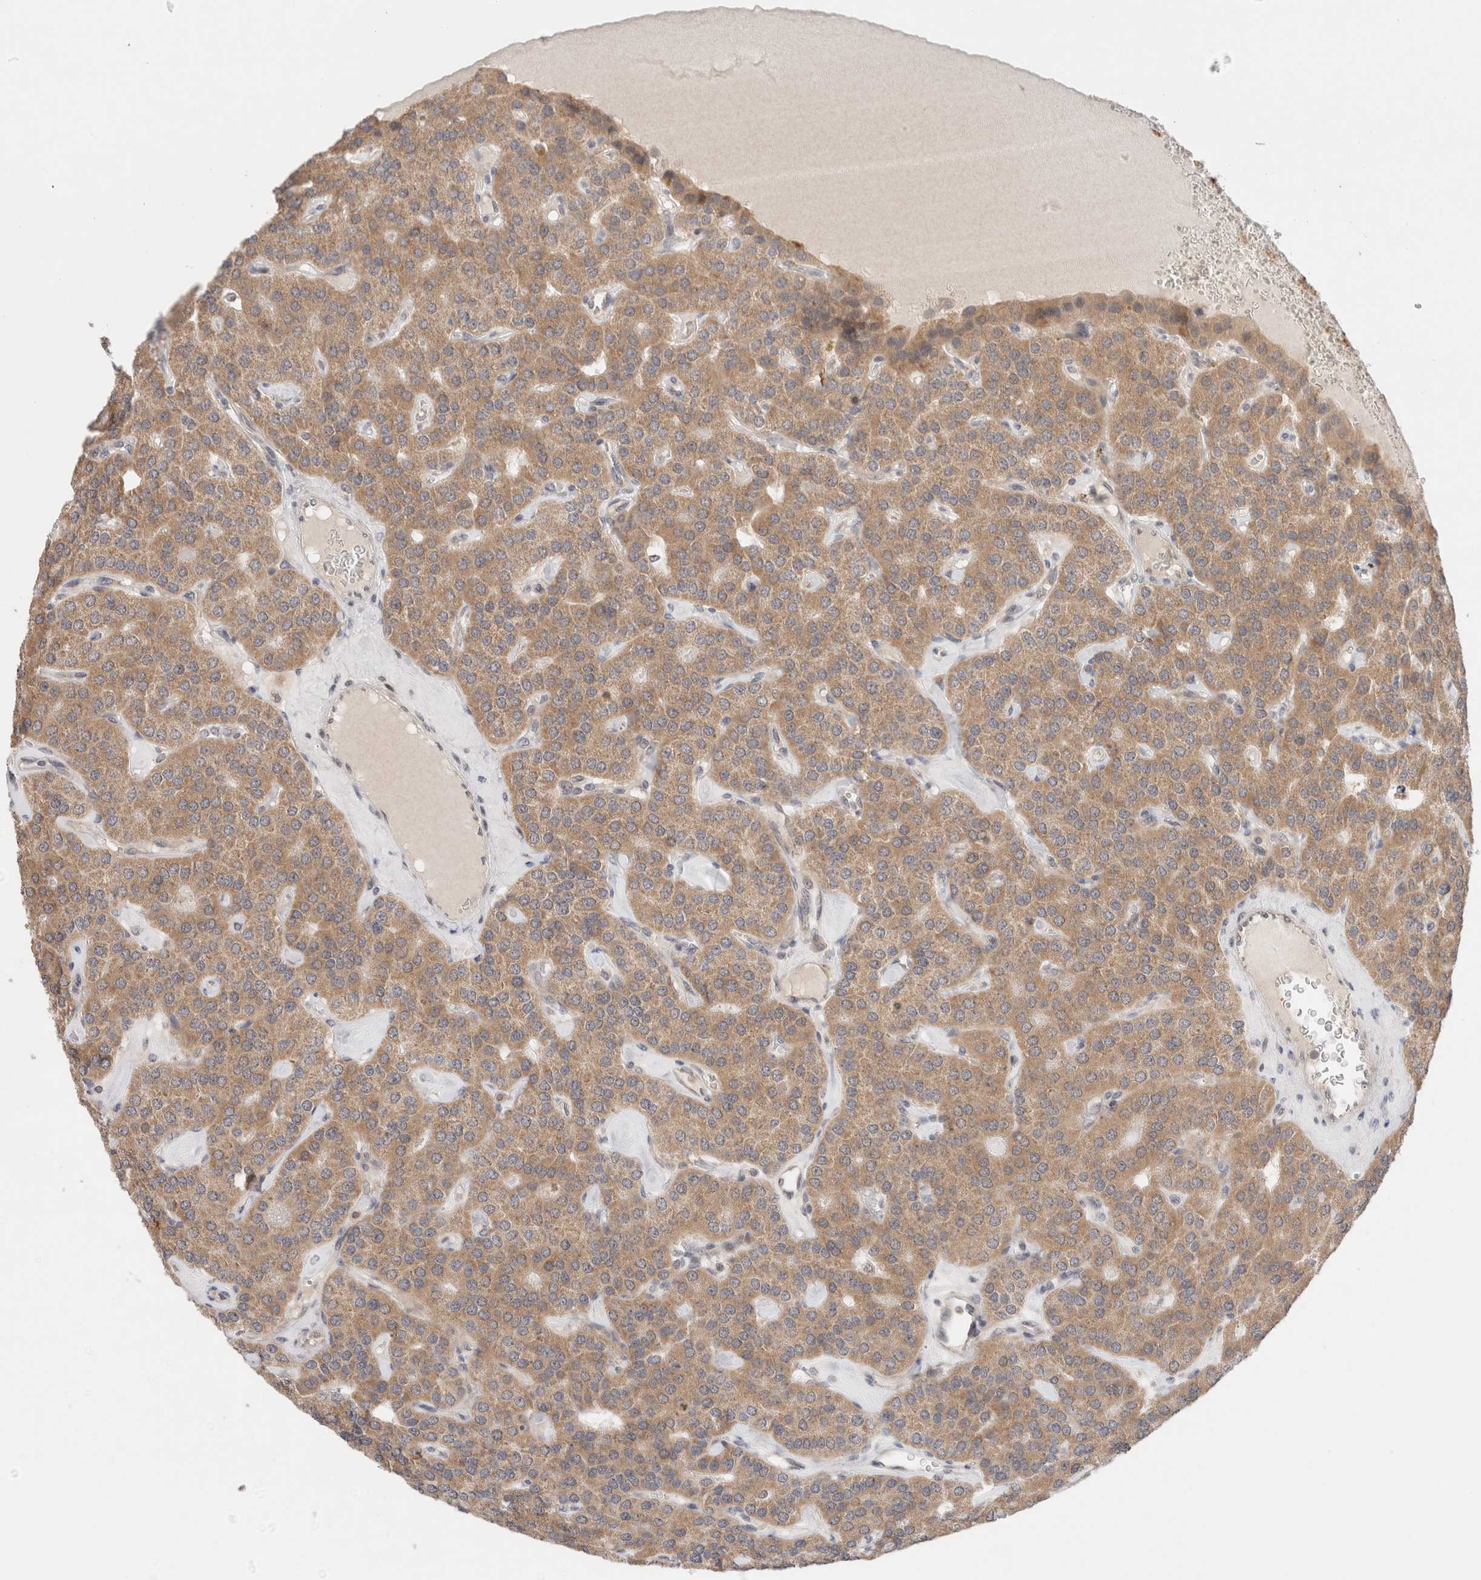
{"staining": {"intensity": "moderate", "quantity": "25%-75%", "location": "cytoplasmic/membranous"}, "tissue": "parathyroid gland", "cell_type": "Glandular cells", "image_type": "normal", "snomed": [{"axis": "morphology", "description": "Normal tissue, NOS"}, {"axis": "morphology", "description": "Adenoma, NOS"}, {"axis": "topography", "description": "Parathyroid gland"}], "caption": "The image displays a brown stain indicating the presence of a protein in the cytoplasmic/membranous of glandular cells in parathyroid gland. (DAB IHC with brightfield microscopy, high magnification).", "gene": "ERI3", "patient": {"sex": "female", "age": 86}}